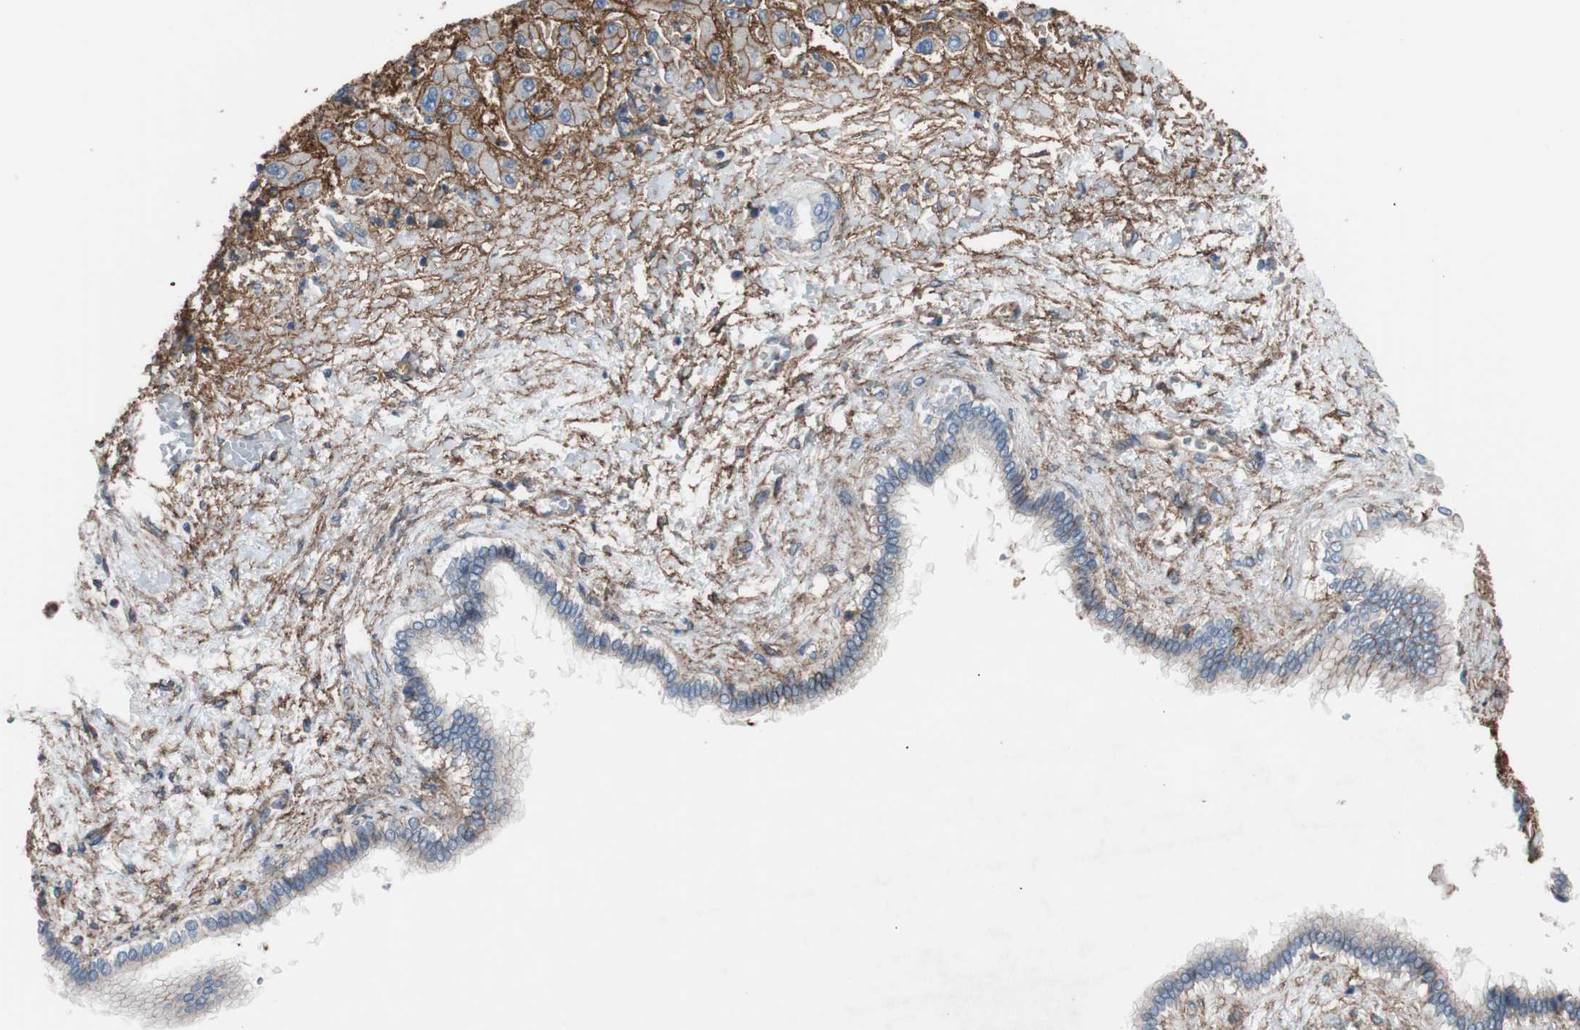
{"staining": {"intensity": "moderate", "quantity": "25%-75%", "location": "cytoplasmic/membranous"}, "tissue": "liver cancer", "cell_type": "Tumor cells", "image_type": "cancer", "snomed": [{"axis": "morphology", "description": "Cholangiocarcinoma"}, {"axis": "topography", "description": "Liver"}], "caption": "IHC photomicrograph of neoplastic tissue: human cholangiocarcinoma (liver) stained using immunohistochemistry shows medium levels of moderate protein expression localized specifically in the cytoplasmic/membranous of tumor cells, appearing as a cytoplasmic/membranous brown color.", "gene": "CD81", "patient": {"sex": "male", "age": 50}}